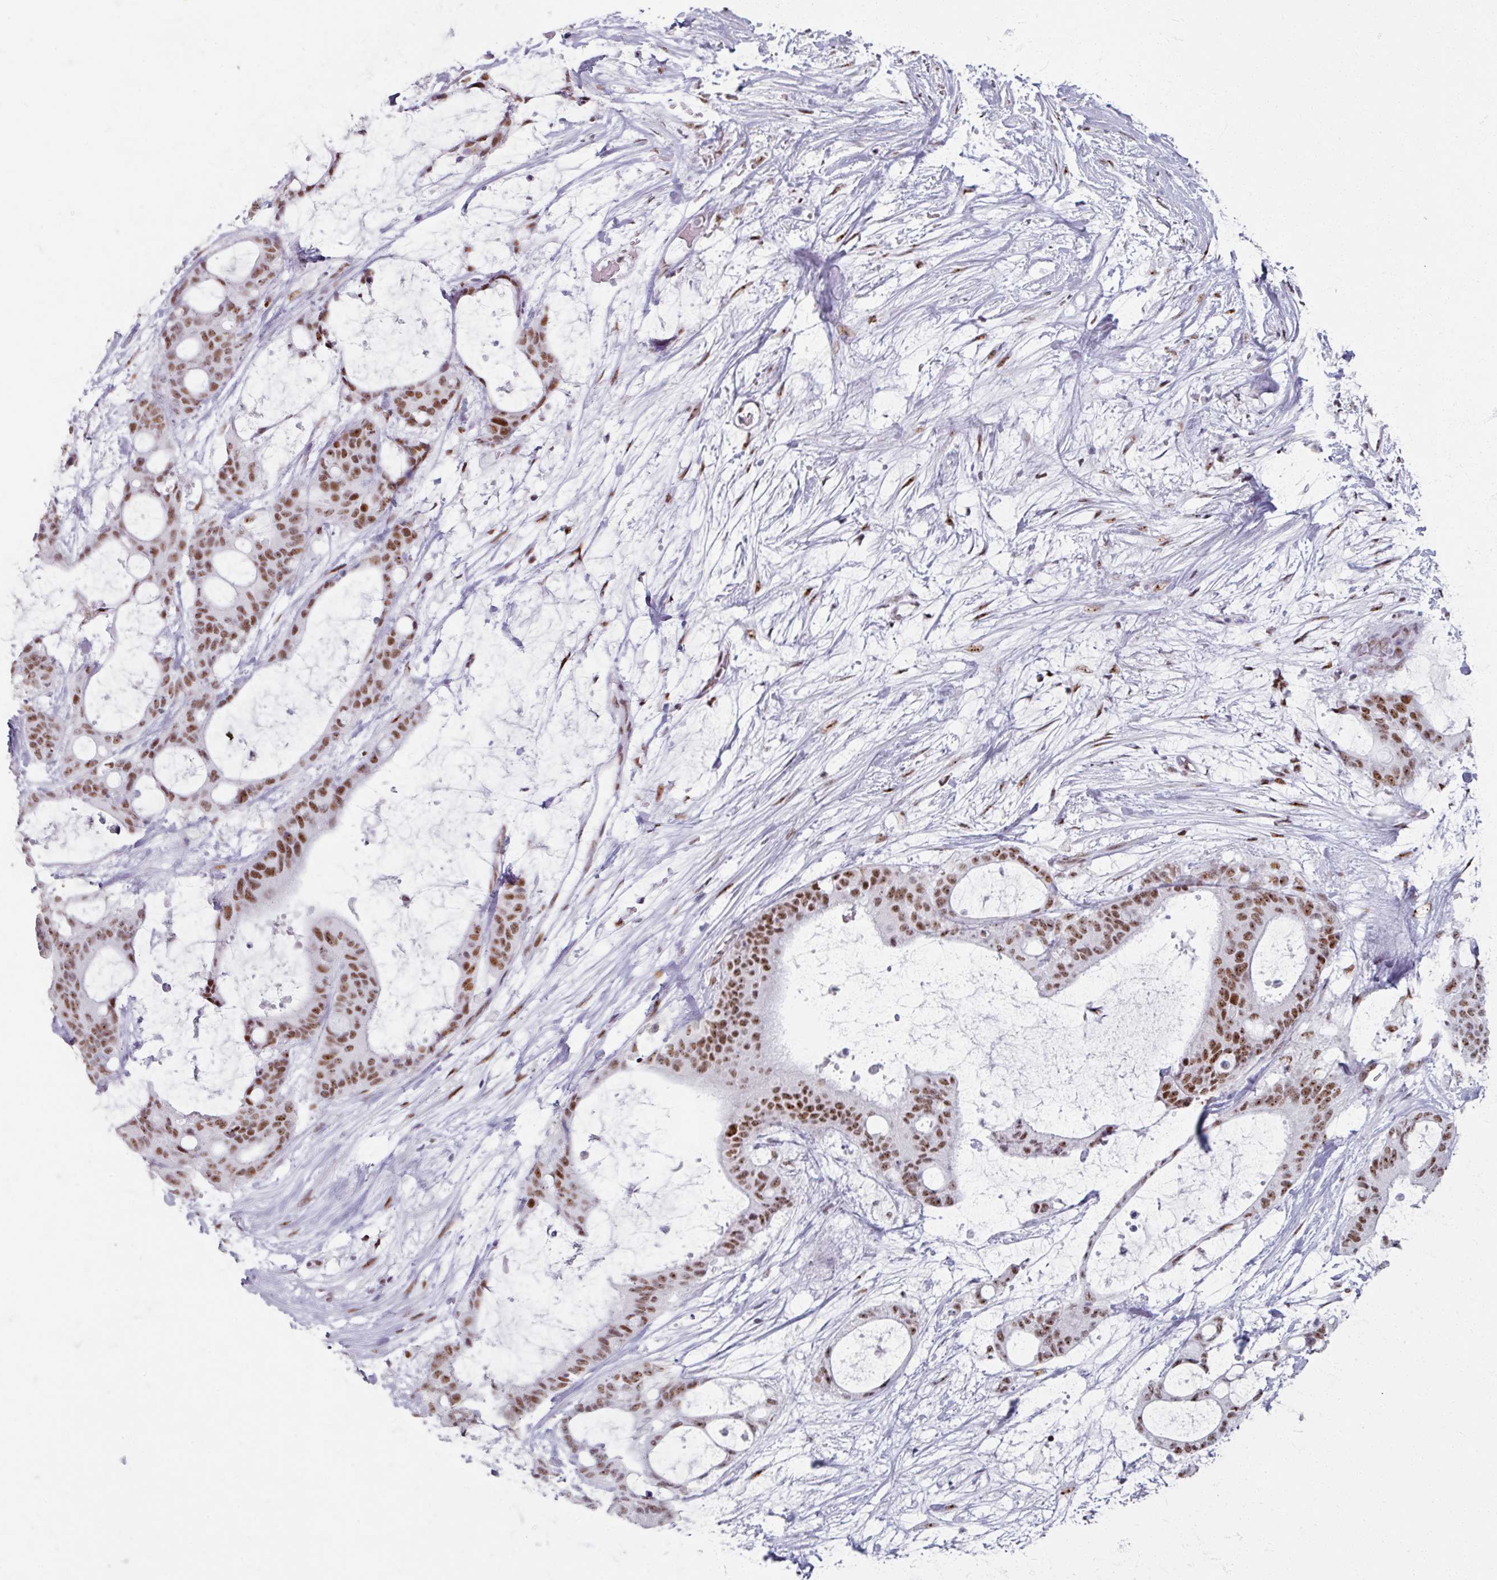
{"staining": {"intensity": "moderate", "quantity": ">75%", "location": "nuclear"}, "tissue": "liver cancer", "cell_type": "Tumor cells", "image_type": "cancer", "snomed": [{"axis": "morphology", "description": "Normal tissue, NOS"}, {"axis": "morphology", "description": "Cholangiocarcinoma"}, {"axis": "topography", "description": "Liver"}, {"axis": "topography", "description": "Peripheral nerve tissue"}], "caption": "Protein staining by immunohistochemistry (IHC) demonstrates moderate nuclear positivity in about >75% of tumor cells in liver cancer. (DAB (3,3'-diaminobenzidine) IHC, brown staining for protein, blue staining for nuclei).", "gene": "ADAR", "patient": {"sex": "female", "age": 73}}